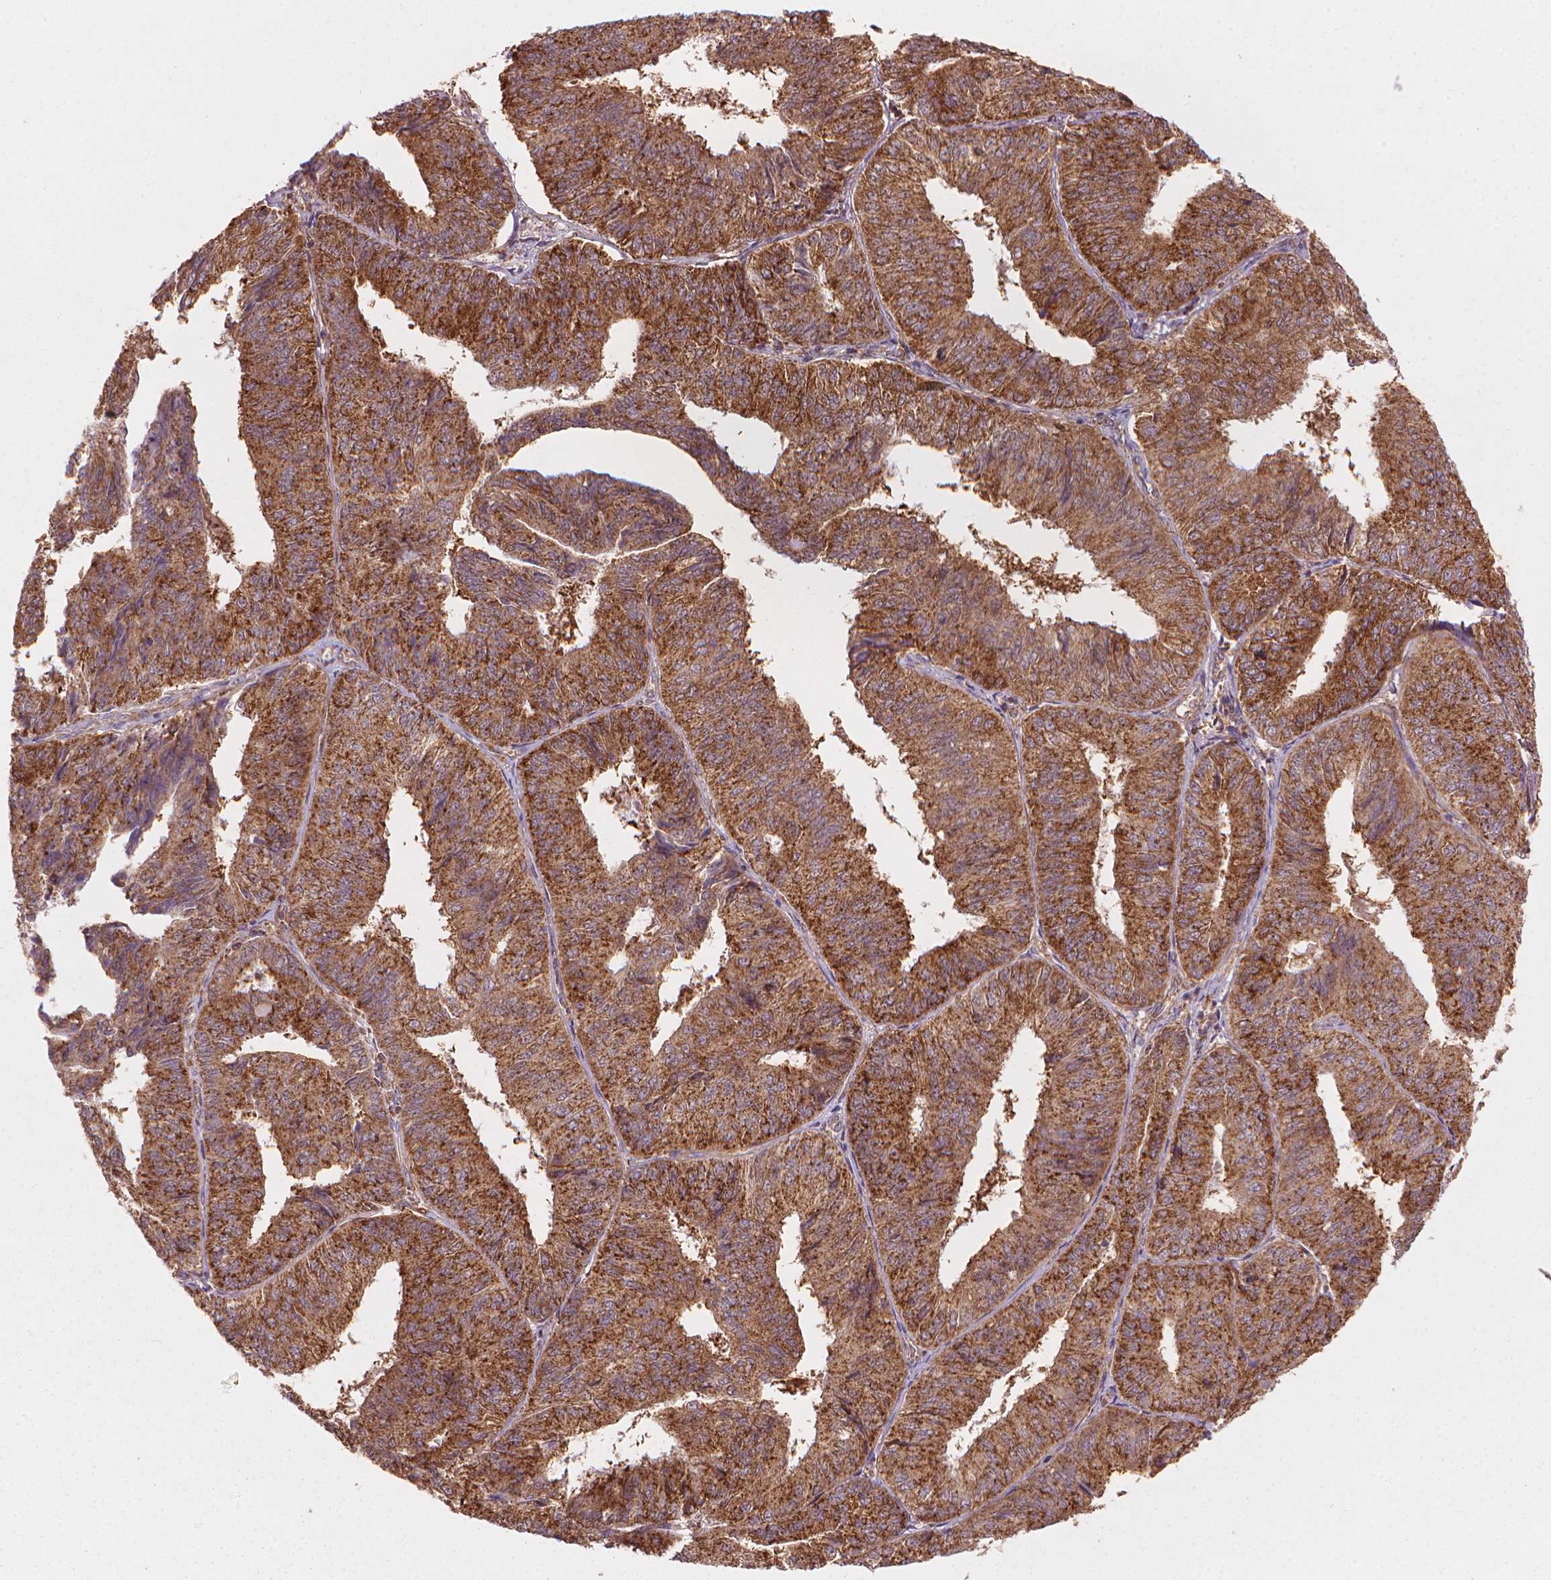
{"staining": {"intensity": "moderate", "quantity": ">75%", "location": "cytoplasmic/membranous"}, "tissue": "endometrial cancer", "cell_type": "Tumor cells", "image_type": "cancer", "snomed": [{"axis": "morphology", "description": "Adenocarcinoma, NOS"}, {"axis": "topography", "description": "Endometrium"}], "caption": "Endometrial adenocarcinoma stained with DAB immunohistochemistry (IHC) exhibits medium levels of moderate cytoplasmic/membranous positivity in about >75% of tumor cells.", "gene": "VARS2", "patient": {"sex": "female", "age": 58}}